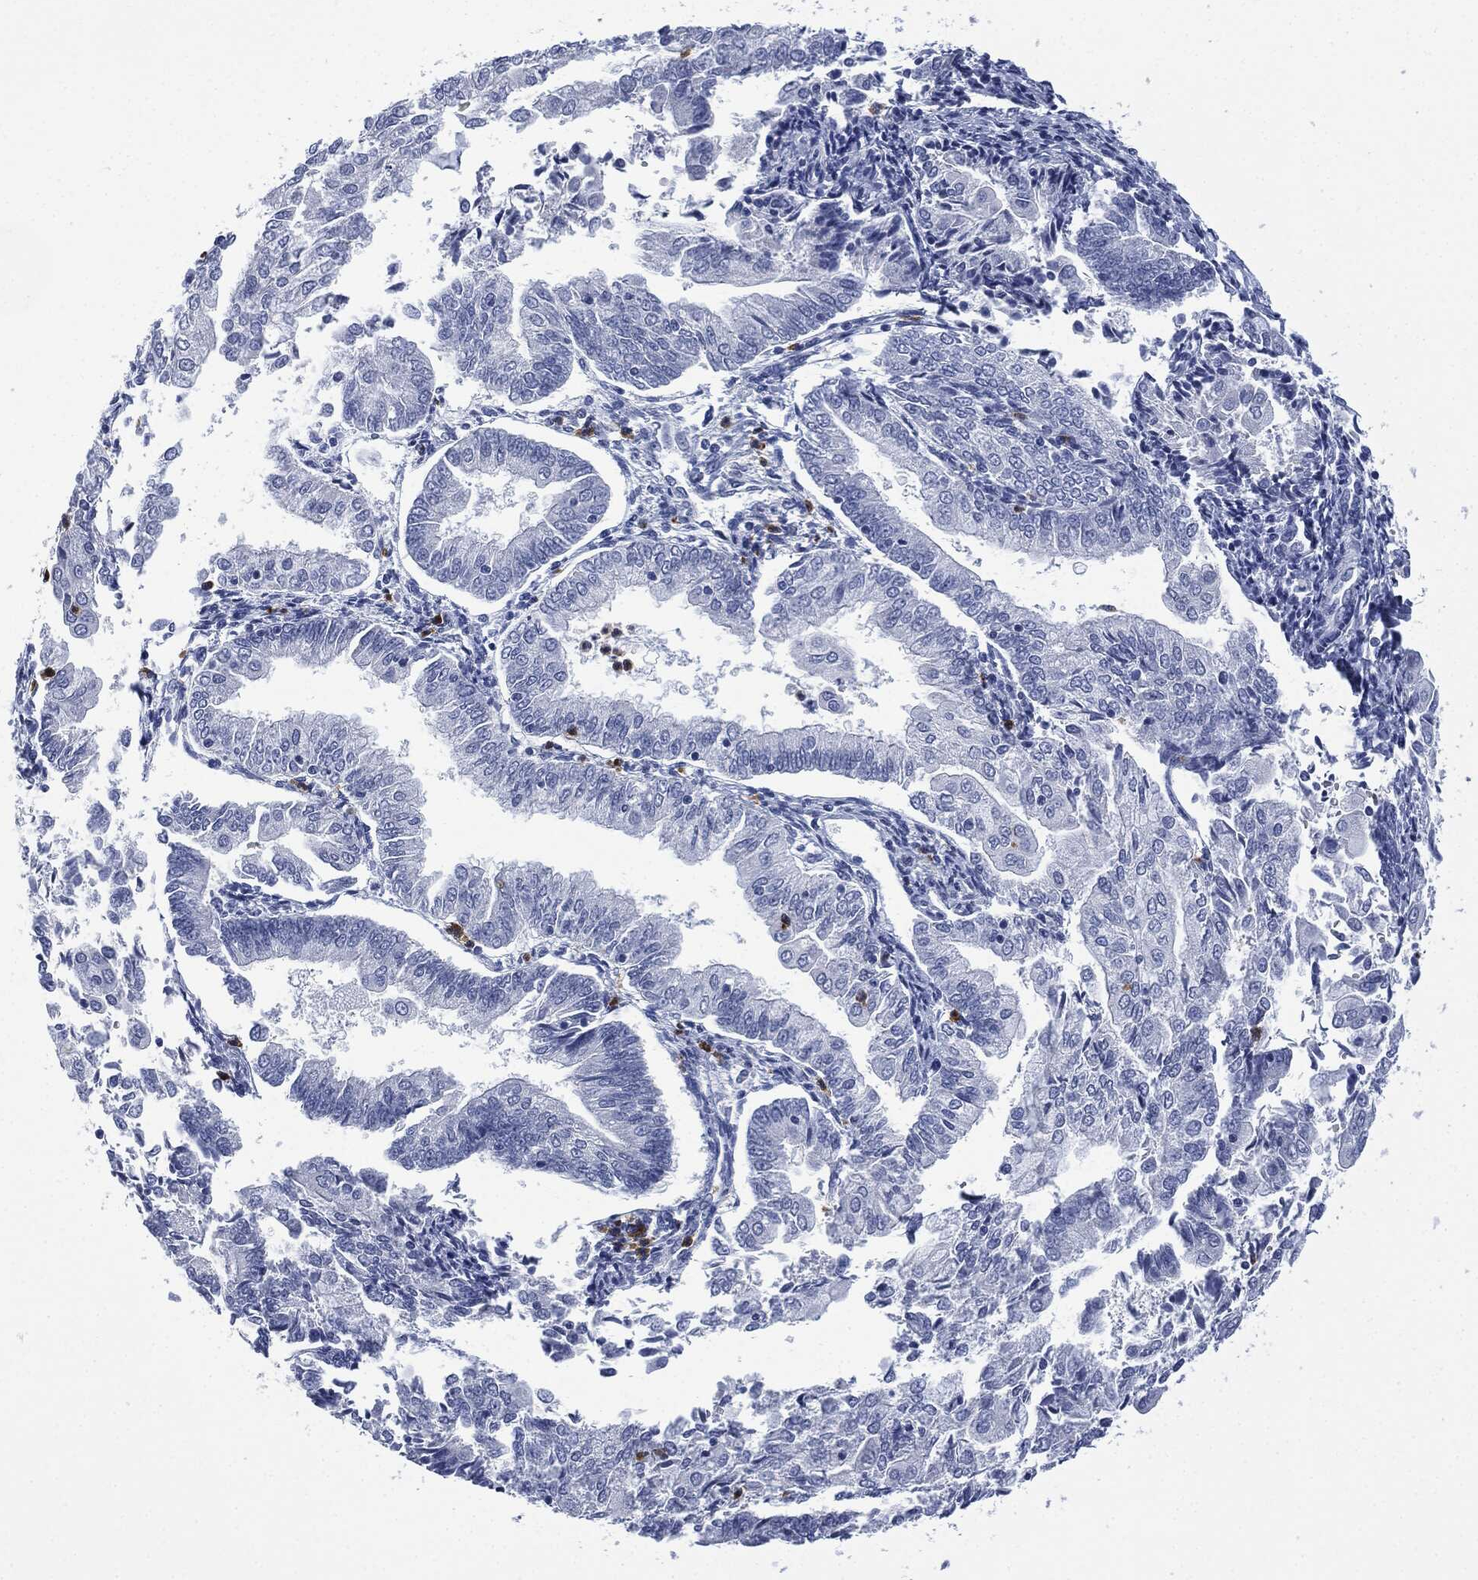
{"staining": {"intensity": "negative", "quantity": "none", "location": "none"}, "tissue": "endometrial cancer", "cell_type": "Tumor cells", "image_type": "cancer", "snomed": [{"axis": "morphology", "description": "Adenocarcinoma, NOS"}, {"axis": "topography", "description": "Endometrium"}], "caption": "This micrograph is of endometrial adenocarcinoma stained with IHC to label a protein in brown with the nuclei are counter-stained blue. There is no positivity in tumor cells.", "gene": "CEACAM8", "patient": {"sex": "female", "age": 56}}